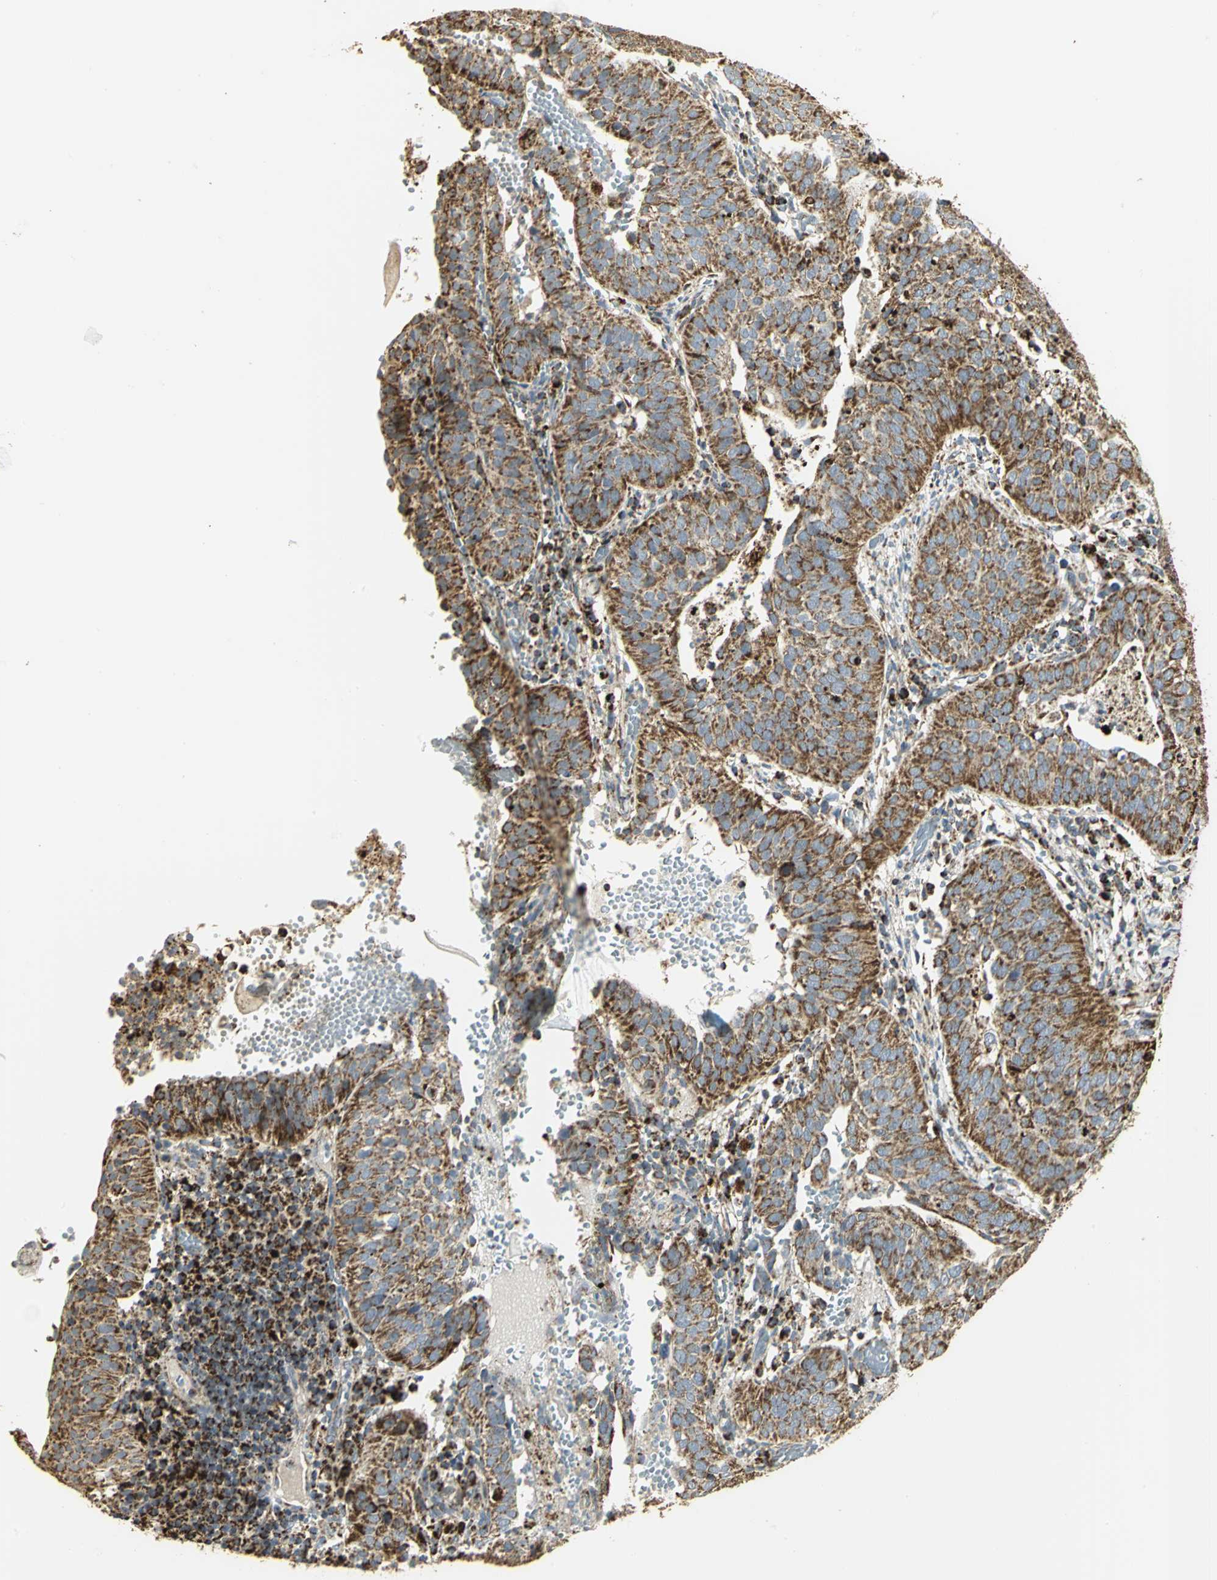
{"staining": {"intensity": "strong", "quantity": ">75%", "location": "cytoplasmic/membranous"}, "tissue": "cervical cancer", "cell_type": "Tumor cells", "image_type": "cancer", "snomed": [{"axis": "morphology", "description": "Squamous cell carcinoma, NOS"}, {"axis": "topography", "description": "Cervix"}], "caption": "The image shows a brown stain indicating the presence of a protein in the cytoplasmic/membranous of tumor cells in cervical cancer. (DAB (3,3'-diaminobenzidine) IHC with brightfield microscopy, high magnification).", "gene": "VDAC1", "patient": {"sex": "female", "age": 39}}